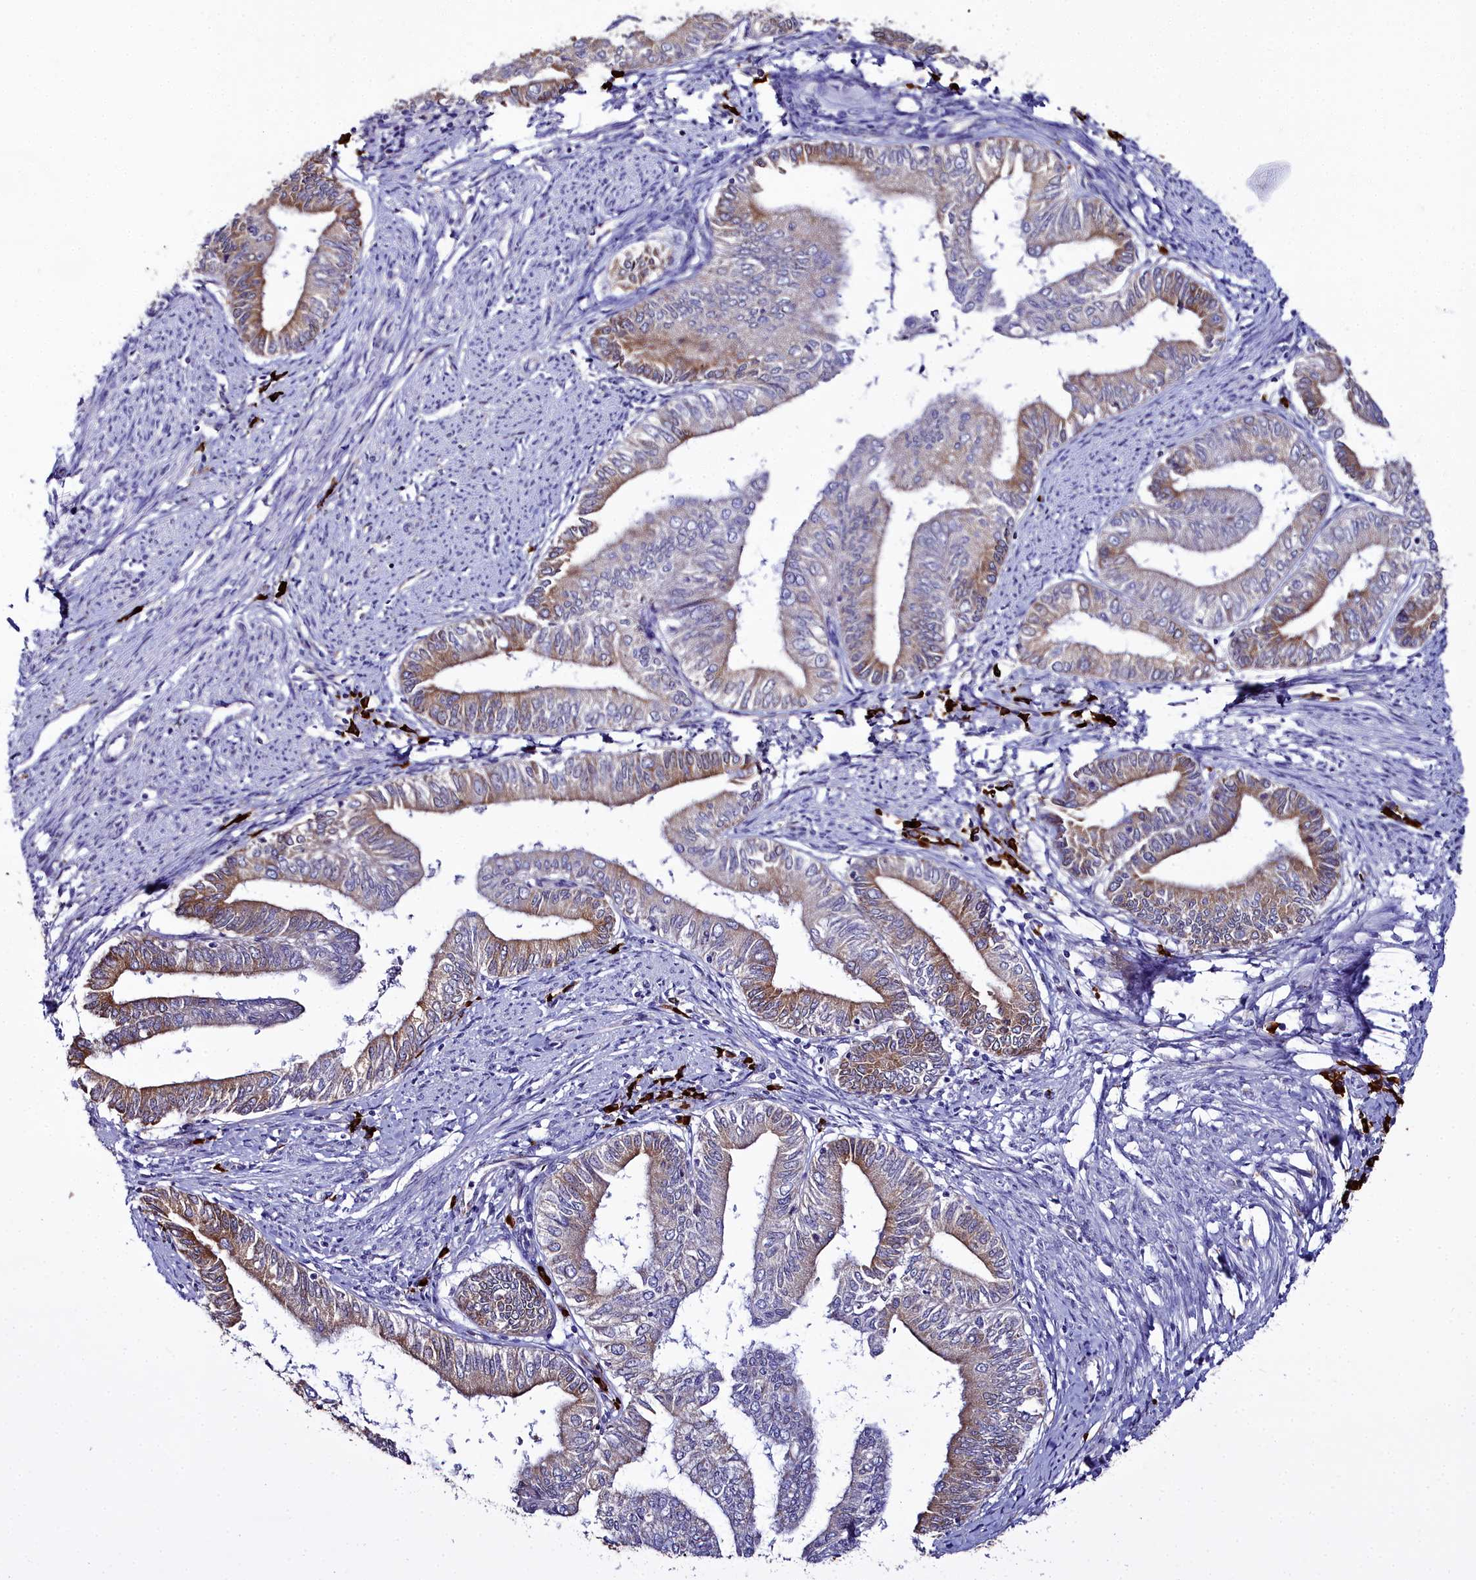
{"staining": {"intensity": "moderate", "quantity": "25%-75%", "location": "cytoplasmic/membranous"}, "tissue": "endometrial cancer", "cell_type": "Tumor cells", "image_type": "cancer", "snomed": [{"axis": "morphology", "description": "Adenocarcinoma, NOS"}, {"axis": "topography", "description": "Endometrium"}], "caption": "Immunohistochemical staining of human adenocarcinoma (endometrial) demonstrates medium levels of moderate cytoplasmic/membranous protein positivity in approximately 25%-75% of tumor cells. (Brightfield microscopy of DAB IHC at high magnification).", "gene": "TXNDC5", "patient": {"sex": "female", "age": 66}}